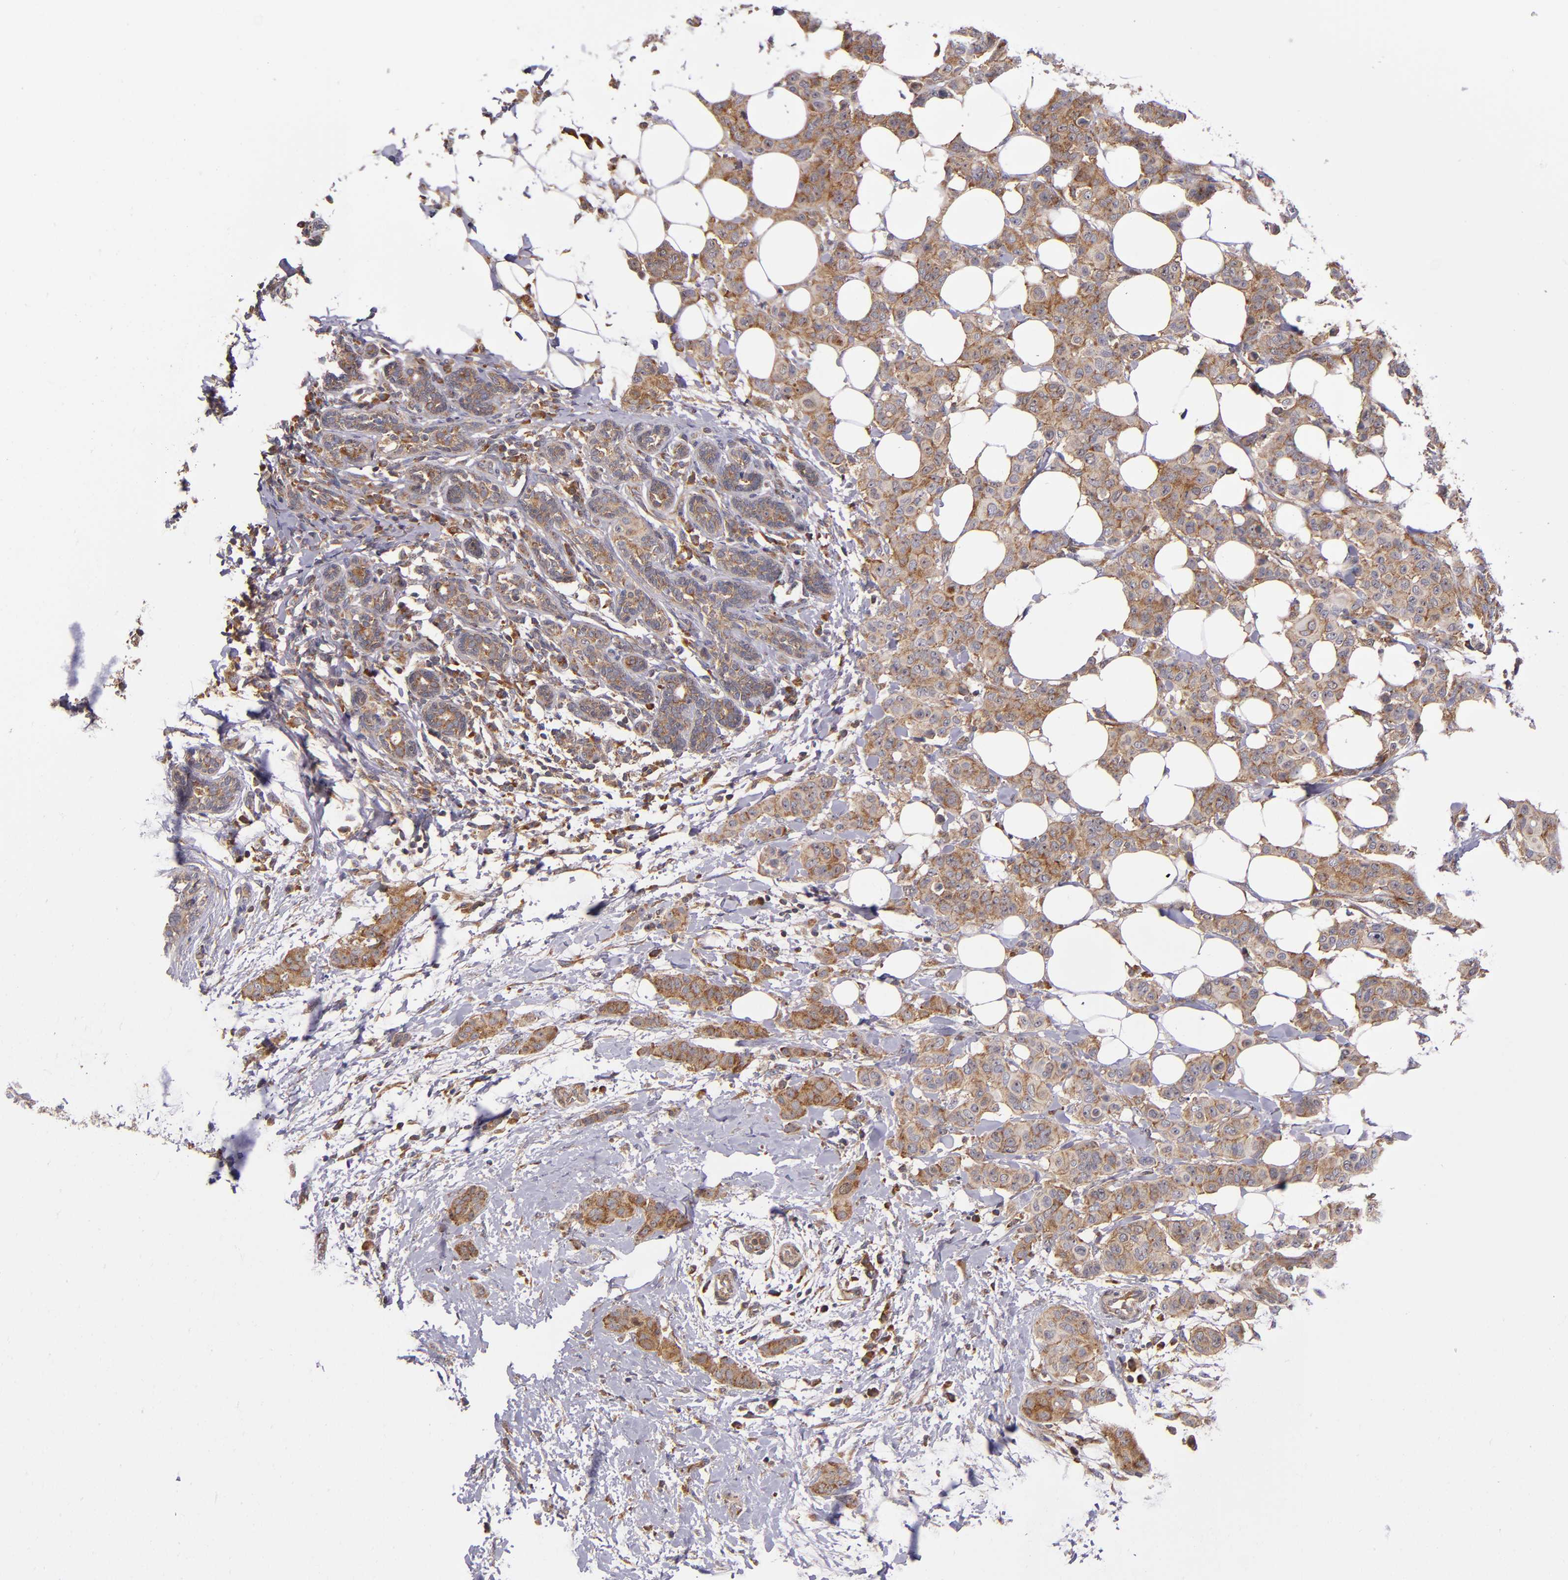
{"staining": {"intensity": "moderate", "quantity": ">75%", "location": "cytoplasmic/membranous"}, "tissue": "breast cancer", "cell_type": "Tumor cells", "image_type": "cancer", "snomed": [{"axis": "morphology", "description": "Duct carcinoma"}, {"axis": "topography", "description": "Breast"}], "caption": "An immunohistochemistry histopathology image of tumor tissue is shown. Protein staining in brown highlights moderate cytoplasmic/membranous positivity in breast cancer (infiltrating ductal carcinoma) within tumor cells.", "gene": "EIF4ENIF1", "patient": {"sex": "female", "age": 40}}